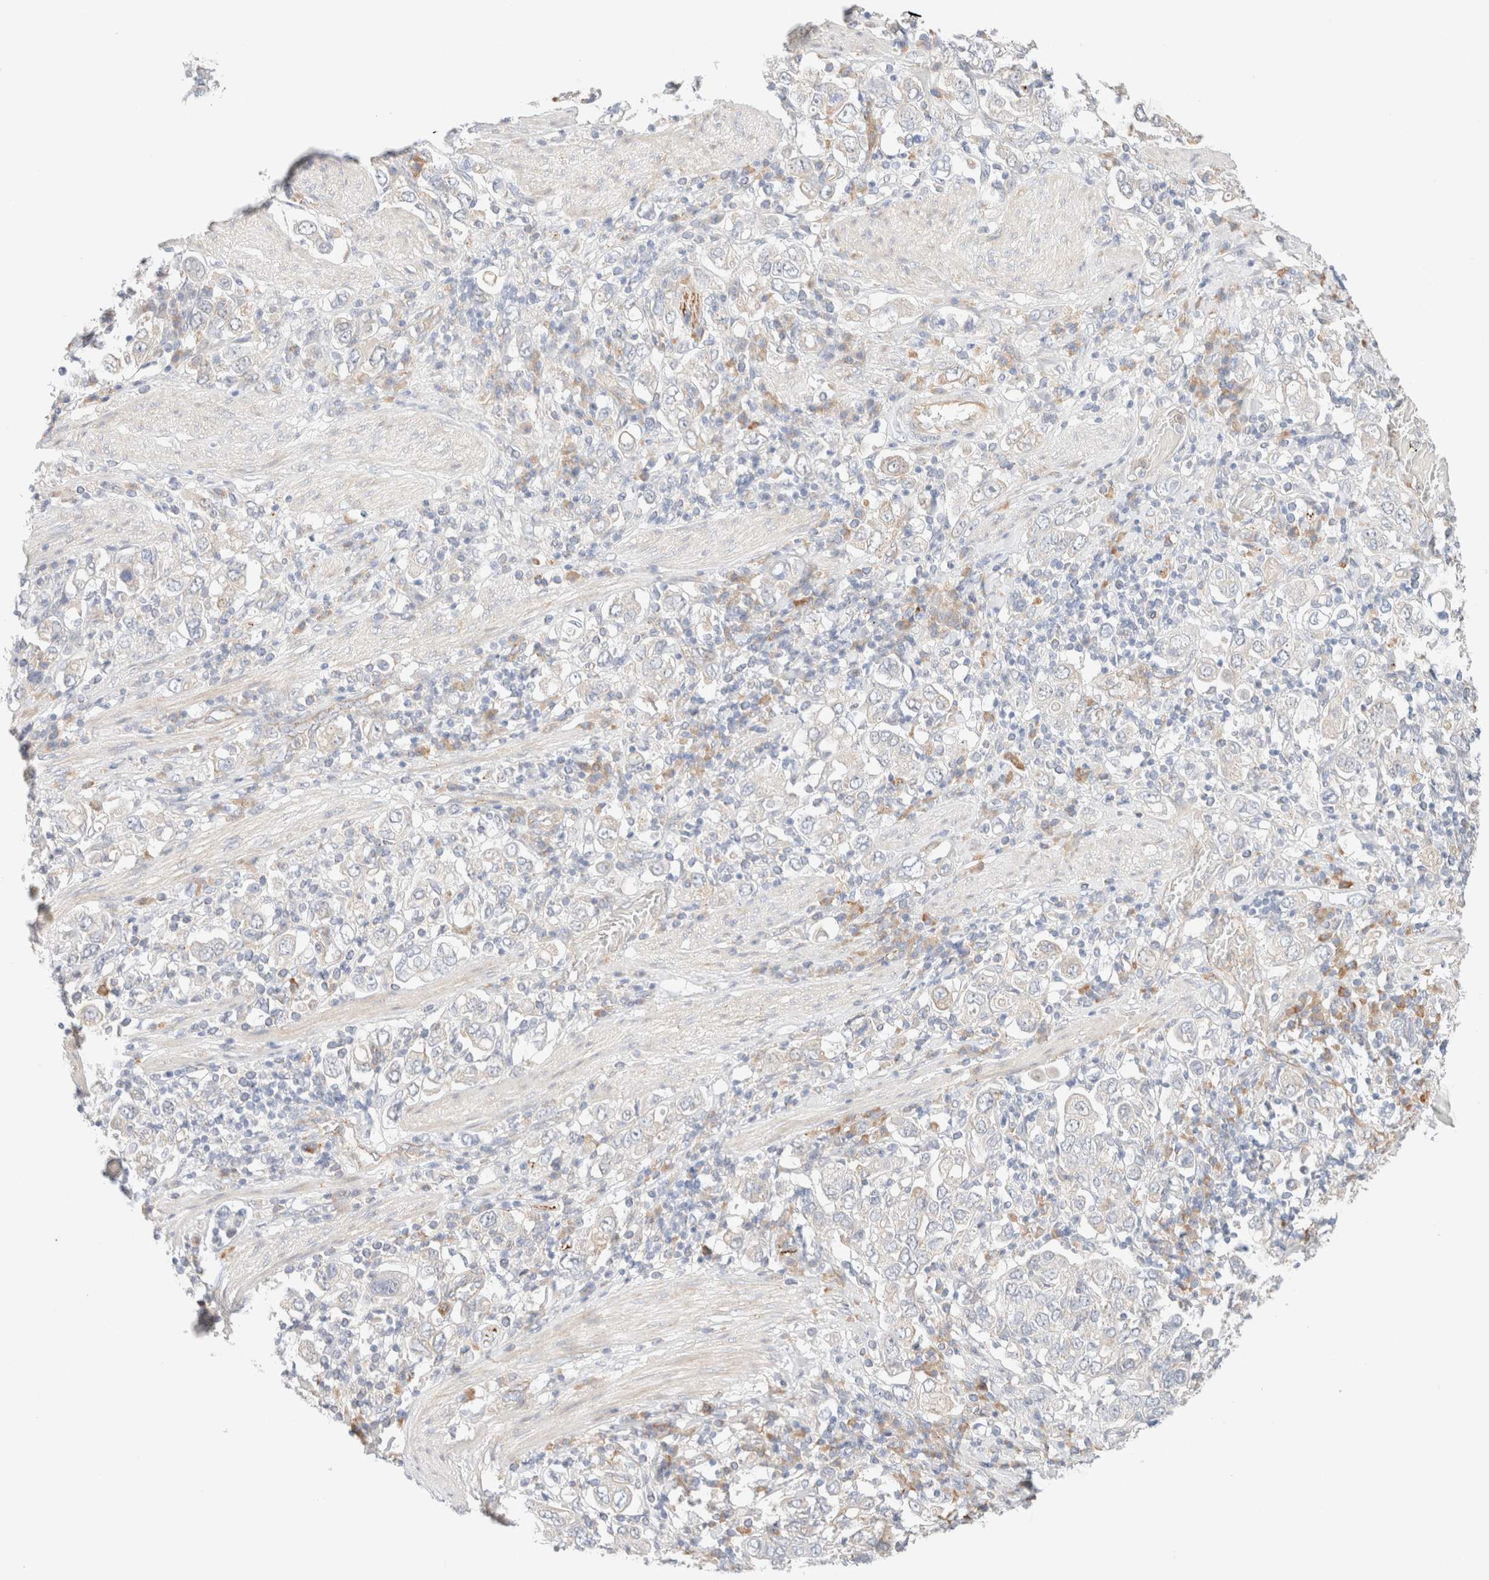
{"staining": {"intensity": "negative", "quantity": "none", "location": "none"}, "tissue": "stomach cancer", "cell_type": "Tumor cells", "image_type": "cancer", "snomed": [{"axis": "morphology", "description": "Adenocarcinoma, NOS"}, {"axis": "topography", "description": "Stomach, upper"}], "caption": "Immunohistochemistry (IHC) of human stomach cancer displays no staining in tumor cells.", "gene": "UNC13B", "patient": {"sex": "male", "age": 62}}